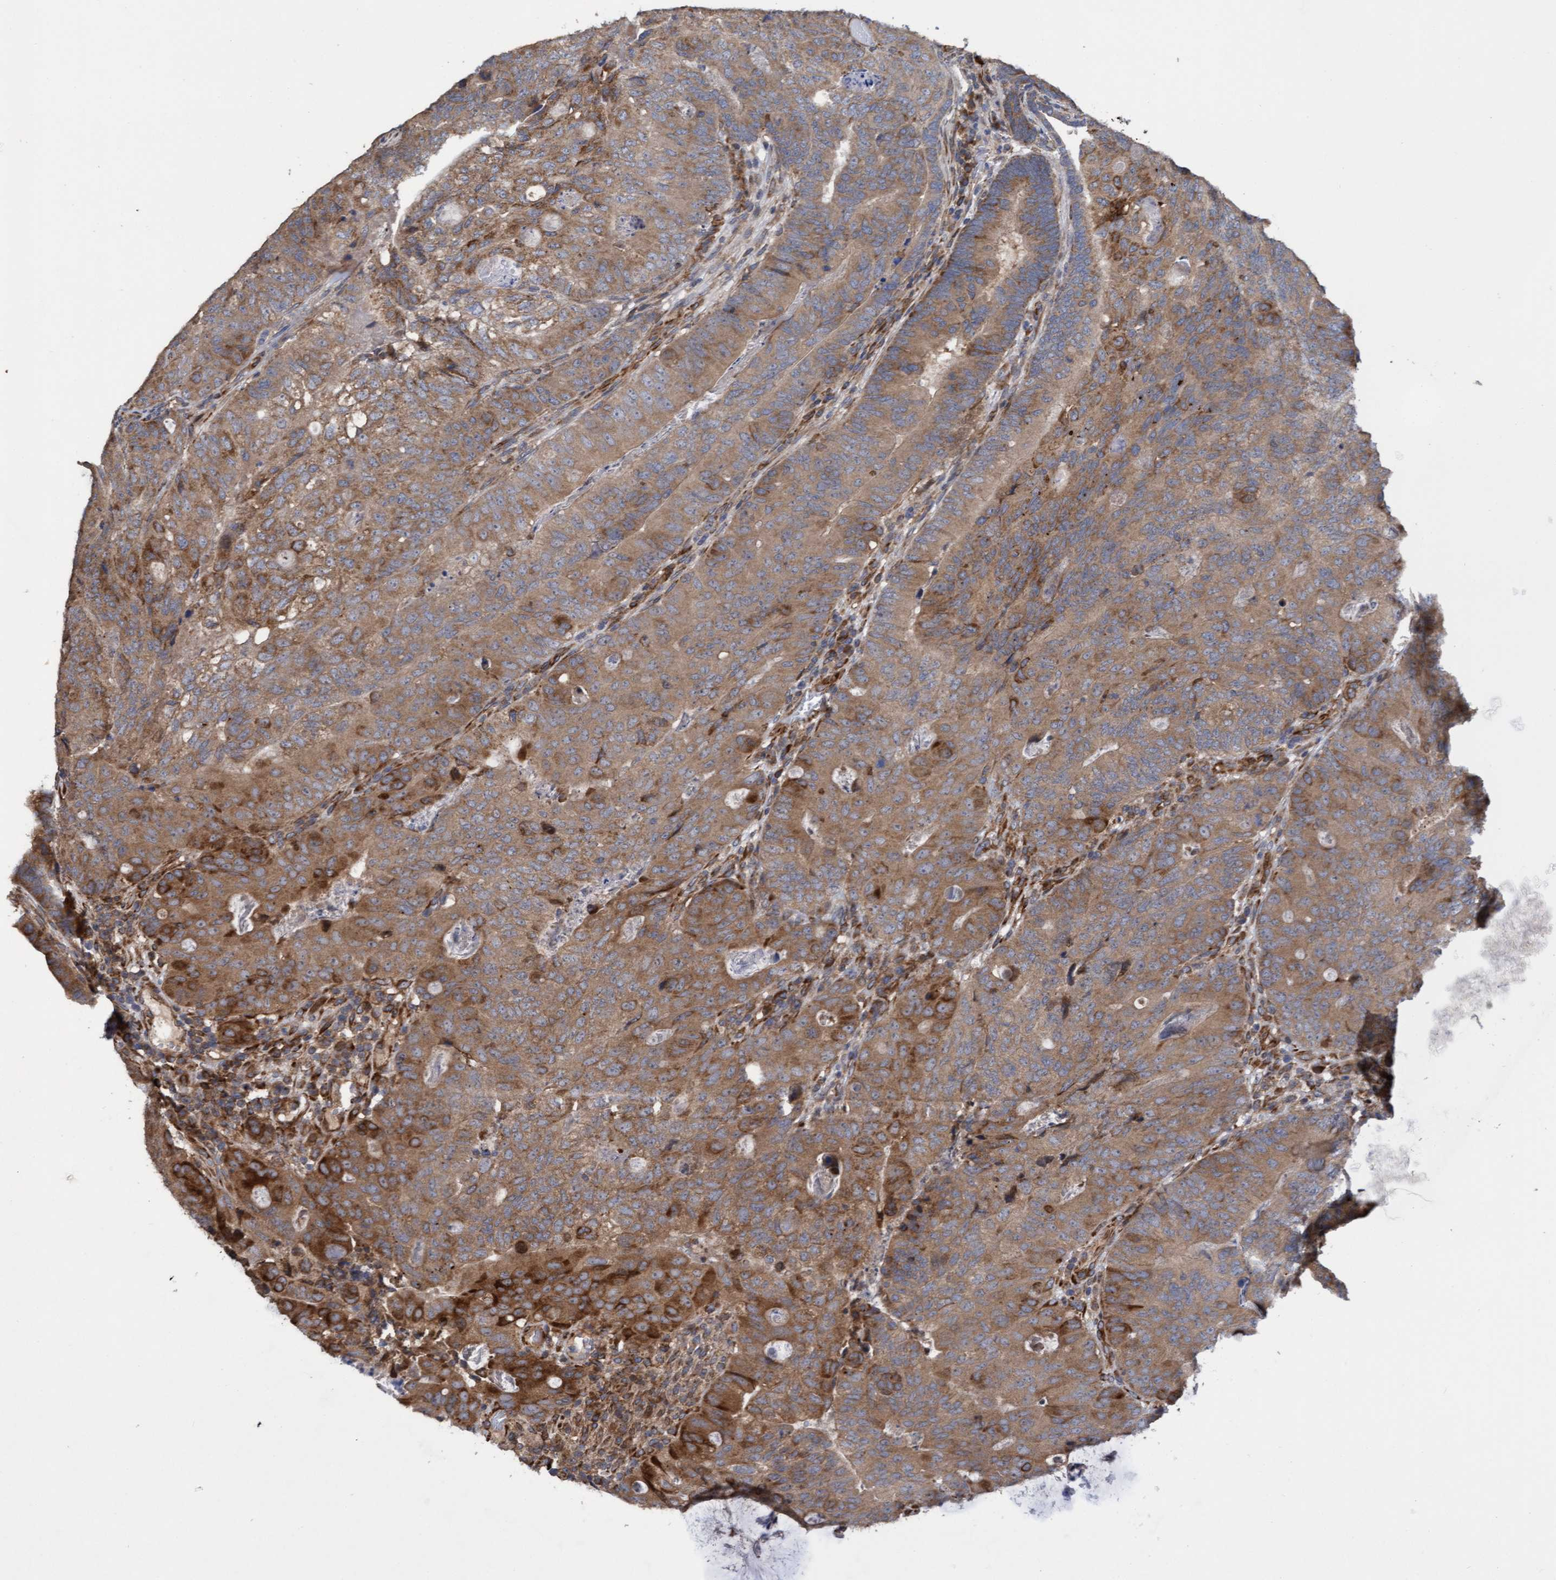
{"staining": {"intensity": "moderate", "quantity": ">75%", "location": "cytoplasmic/membranous"}, "tissue": "colorectal cancer", "cell_type": "Tumor cells", "image_type": "cancer", "snomed": [{"axis": "morphology", "description": "Adenocarcinoma, NOS"}, {"axis": "topography", "description": "Colon"}], "caption": "A brown stain shows moderate cytoplasmic/membranous staining of a protein in colorectal cancer tumor cells.", "gene": "ELP5", "patient": {"sex": "female", "age": 67}}